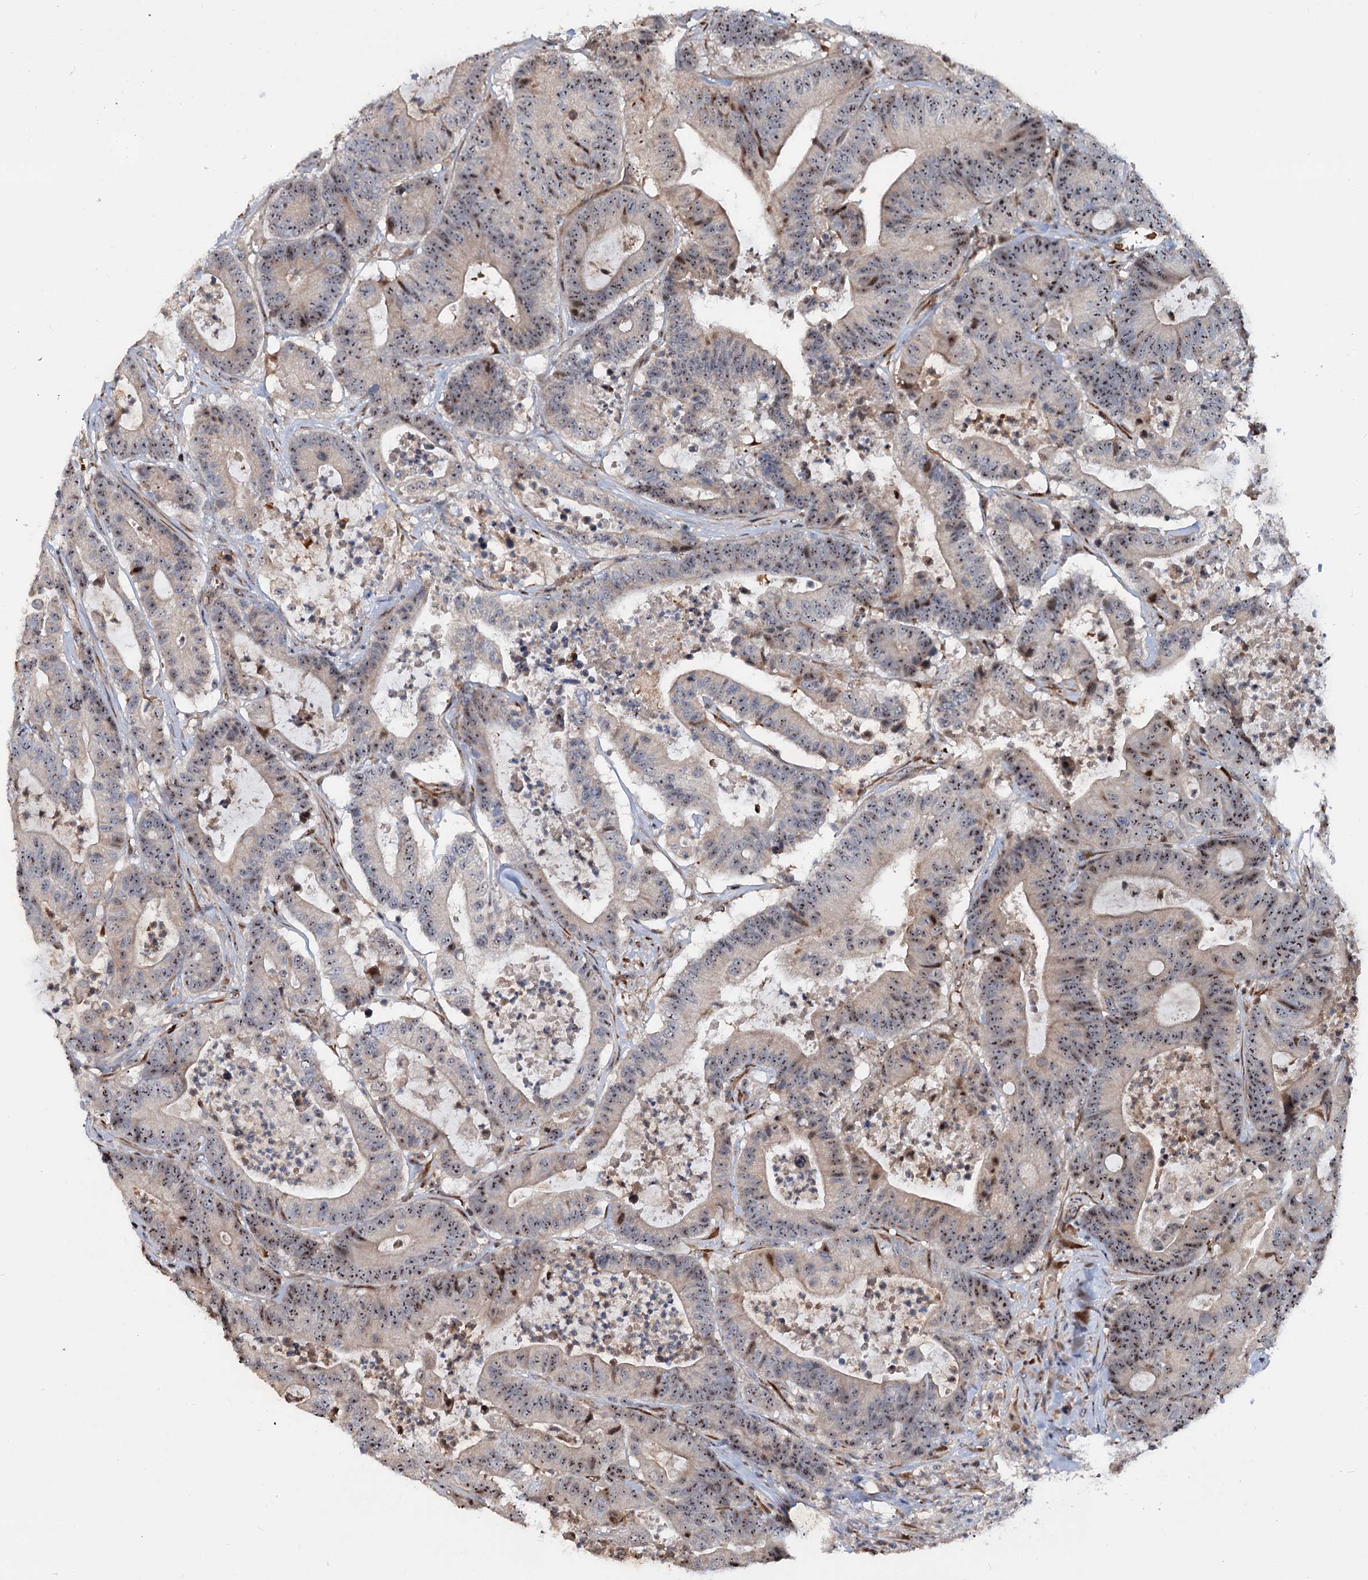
{"staining": {"intensity": "moderate", "quantity": ">75%", "location": "nuclear"}, "tissue": "colorectal cancer", "cell_type": "Tumor cells", "image_type": "cancer", "snomed": [{"axis": "morphology", "description": "Adenocarcinoma, NOS"}, {"axis": "topography", "description": "Colon"}], "caption": "Colorectal adenocarcinoma was stained to show a protein in brown. There is medium levels of moderate nuclear staining in approximately >75% of tumor cells.", "gene": "PTDSS2", "patient": {"sex": "female", "age": 84}}